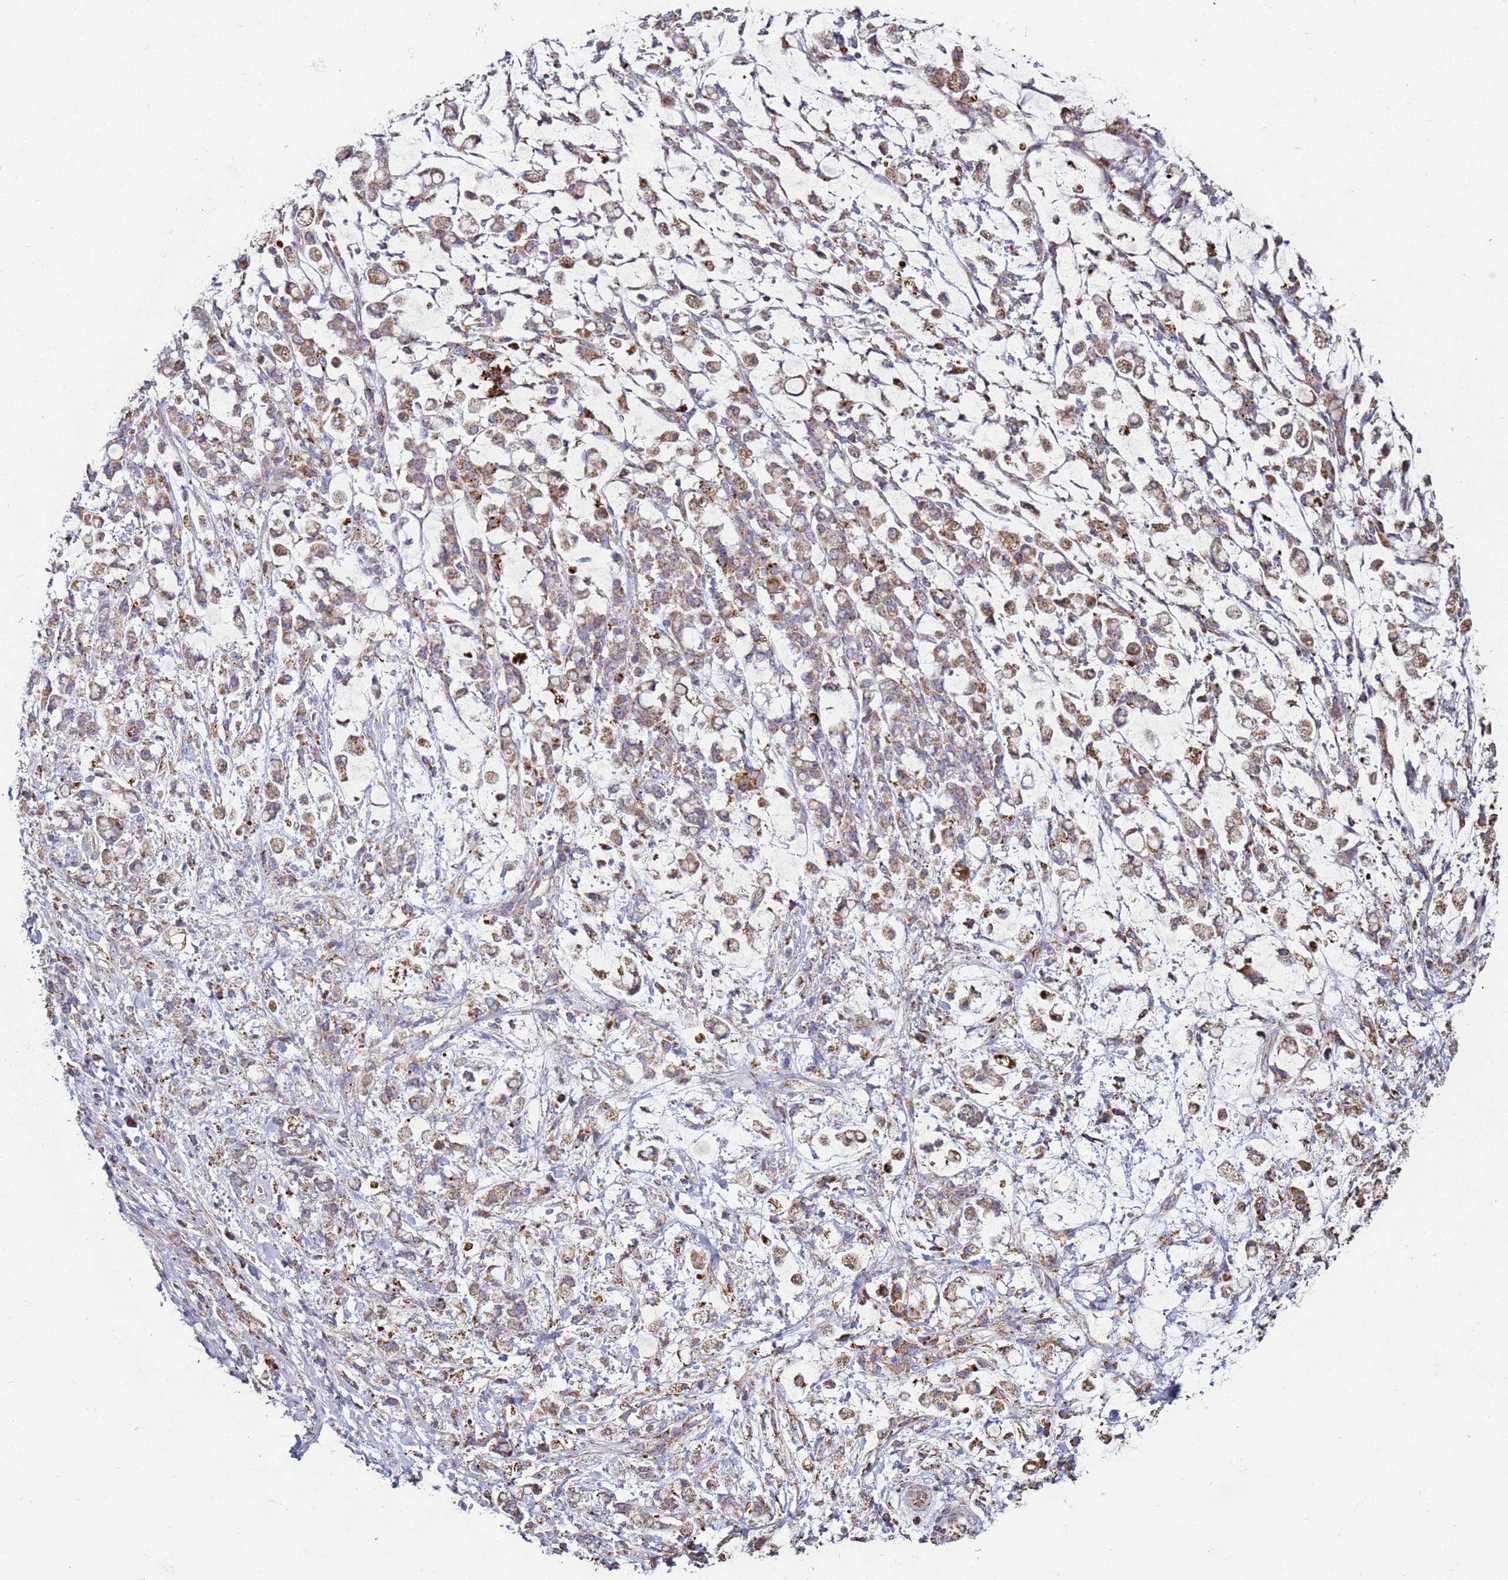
{"staining": {"intensity": "moderate", "quantity": ">75%", "location": "cytoplasmic/membranous"}, "tissue": "stomach cancer", "cell_type": "Tumor cells", "image_type": "cancer", "snomed": [{"axis": "morphology", "description": "Adenocarcinoma, NOS"}, {"axis": "topography", "description": "Stomach"}], "caption": "Protein analysis of stomach adenocarcinoma tissue exhibits moderate cytoplasmic/membranous positivity in about >75% of tumor cells.", "gene": "FBXO33", "patient": {"sex": "female", "age": 60}}